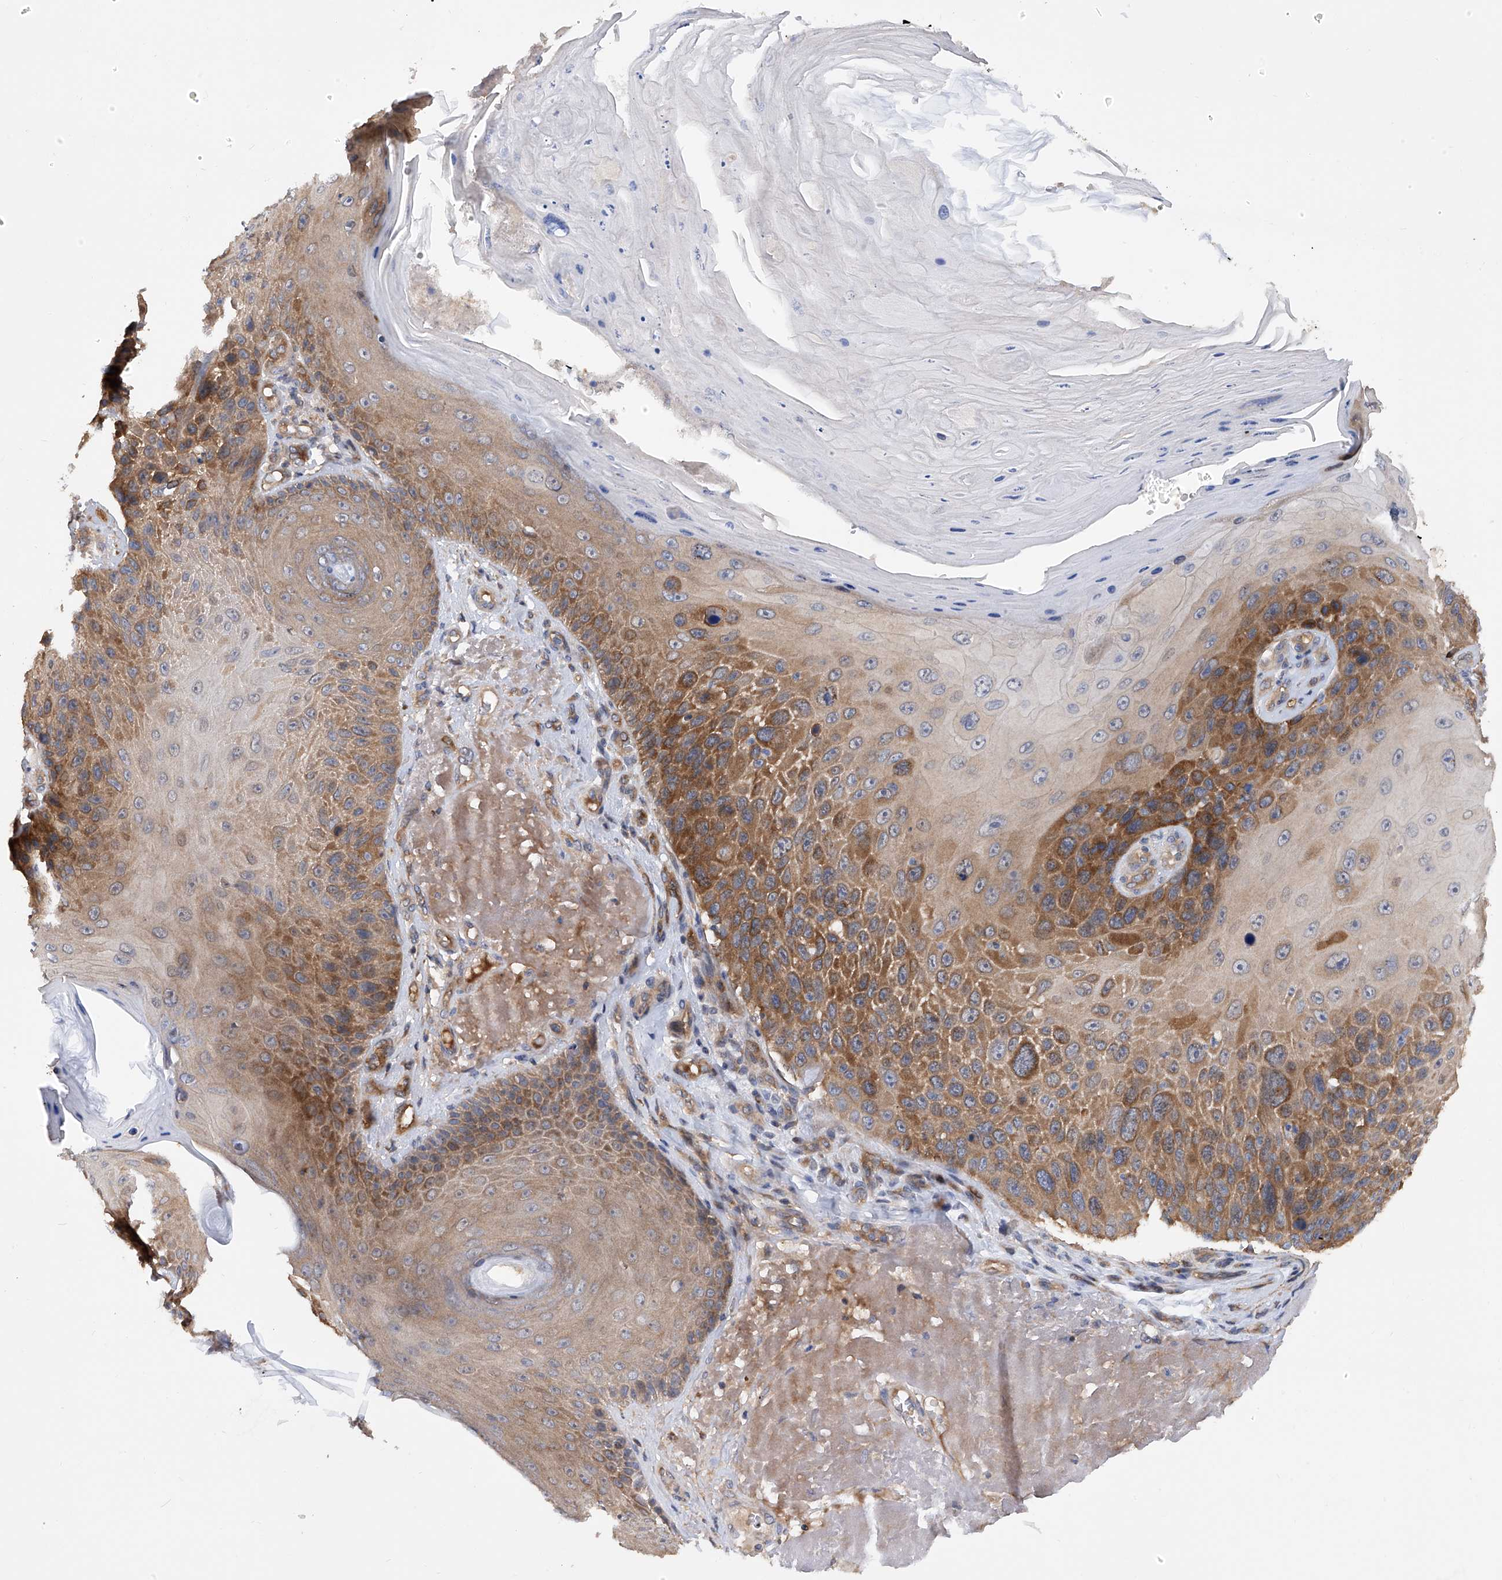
{"staining": {"intensity": "strong", "quantity": "25%-75%", "location": "cytoplasmic/membranous"}, "tissue": "skin cancer", "cell_type": "Tumor cells", "image_type": "cancer", "snomed": [{"axis": "morphology", "description": "Squamous cell carcinoma, NOS"}, {"axis": "topography", "description": "Skin"}], "caption": "Protein staining by IHC demonstrates strong cytoplasmic/membranous positivity in approximately 25%-75% of tumor cells in skin squamous cell carcinoma.", "gene": "NUDT17", "patient": {"sex": "female", "age": 88}}